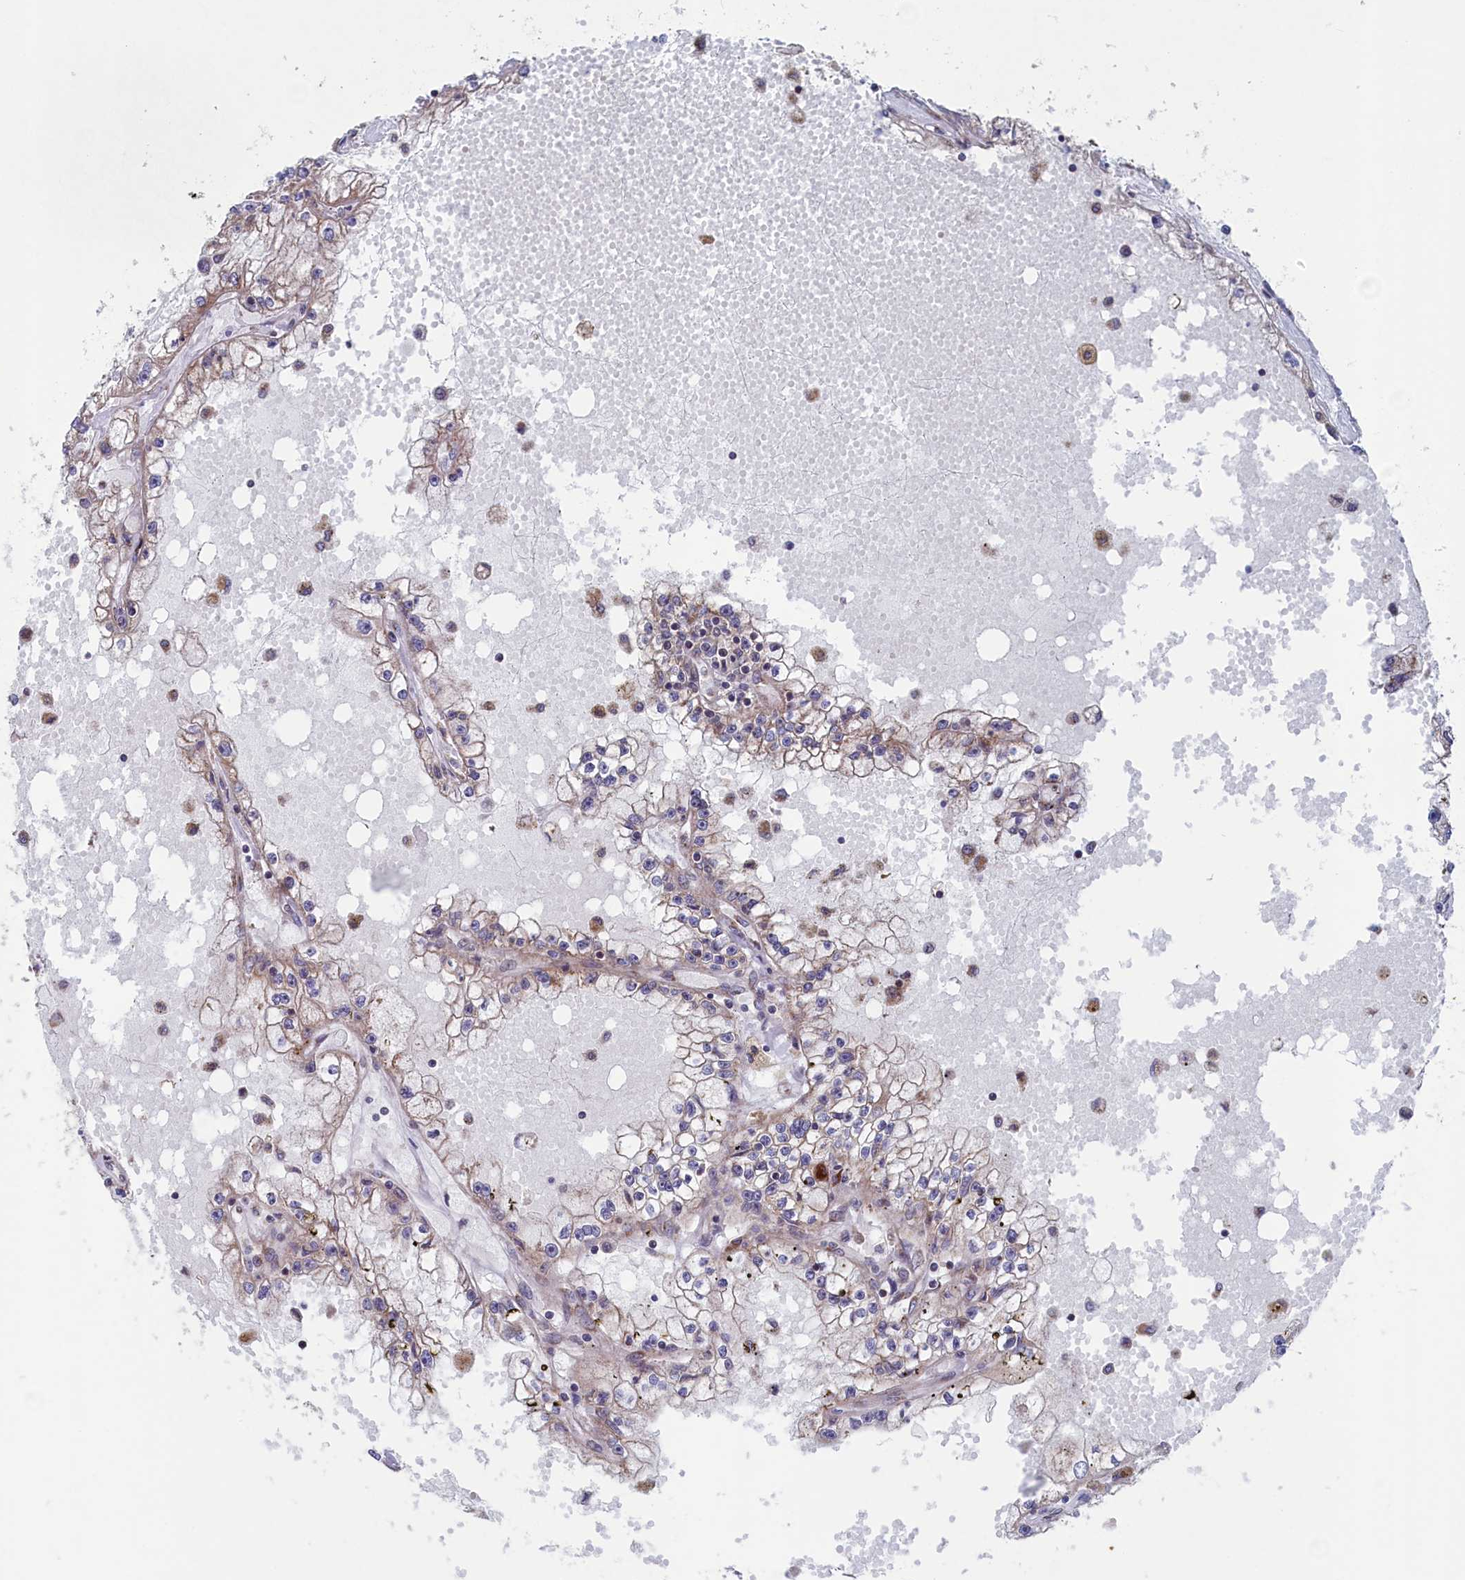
{"staining": {"intensity": "negative", "quantity": "none", "location": "none"}, "tissue": "renal cancer", "cell_type": "Tumor cells", "image_type": "cancer", "snomed": [{"axis": "morphology", "description": "Adenocarcinoma, NOS"}, {"axis": "topography", "description": "Kidney"}], "caption": "Tumor cells are negative for protein expression in human renal cancer. The staining is performed using DAB (3,3'-diaminobenzidine) brown chromogen with nuclei counter-stained in using hematoxylin.", "gene": "MTFMT", "patient": {"sex": "male", "age": 56}}